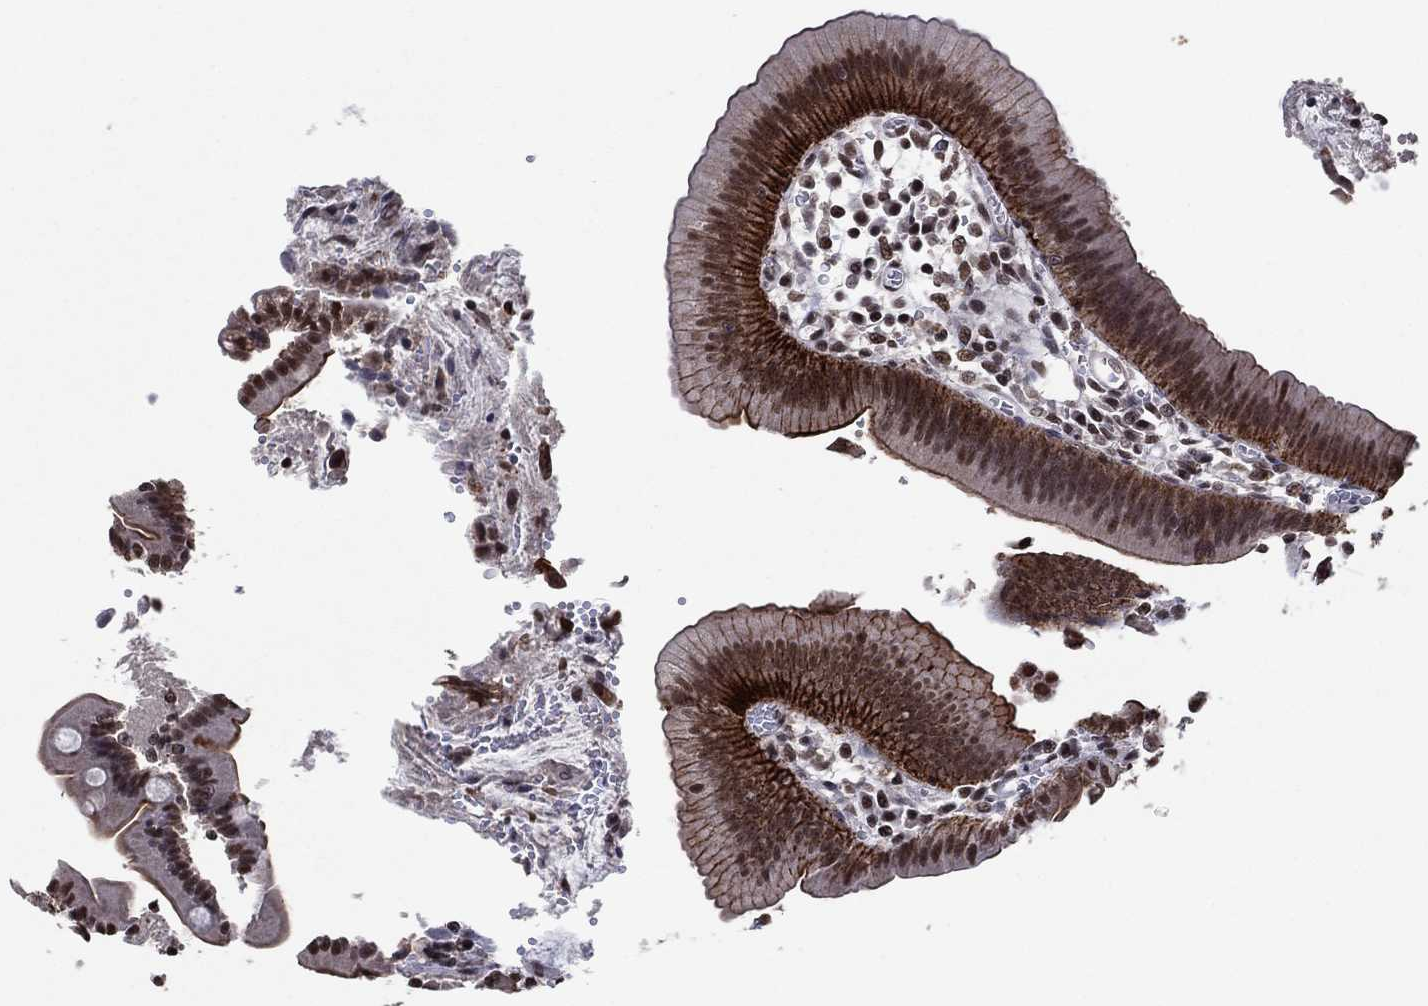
{"staining": {"intensity": "strong", "quantity": ">75%", "location": "cytoplasmic/membranous,nuclear"}, "tissue": "duodenum", "cell_type": "Glandular cells", "image_type": "normal", "snomed": [{"axis": "morphology", "description": "Normal tissue, NOS"}, {"axis": "topography", "description": "Duodenum"}], "caption": "This image exhibits immunohistochemistry (IHC) staining of normal human duodenum, with high strong cytoplasmic/membranous,nuclear staining in approximately >75% of glandular cells.", "gene": "ZBTB42", "patient": {"sex": "female", "age": 62}}